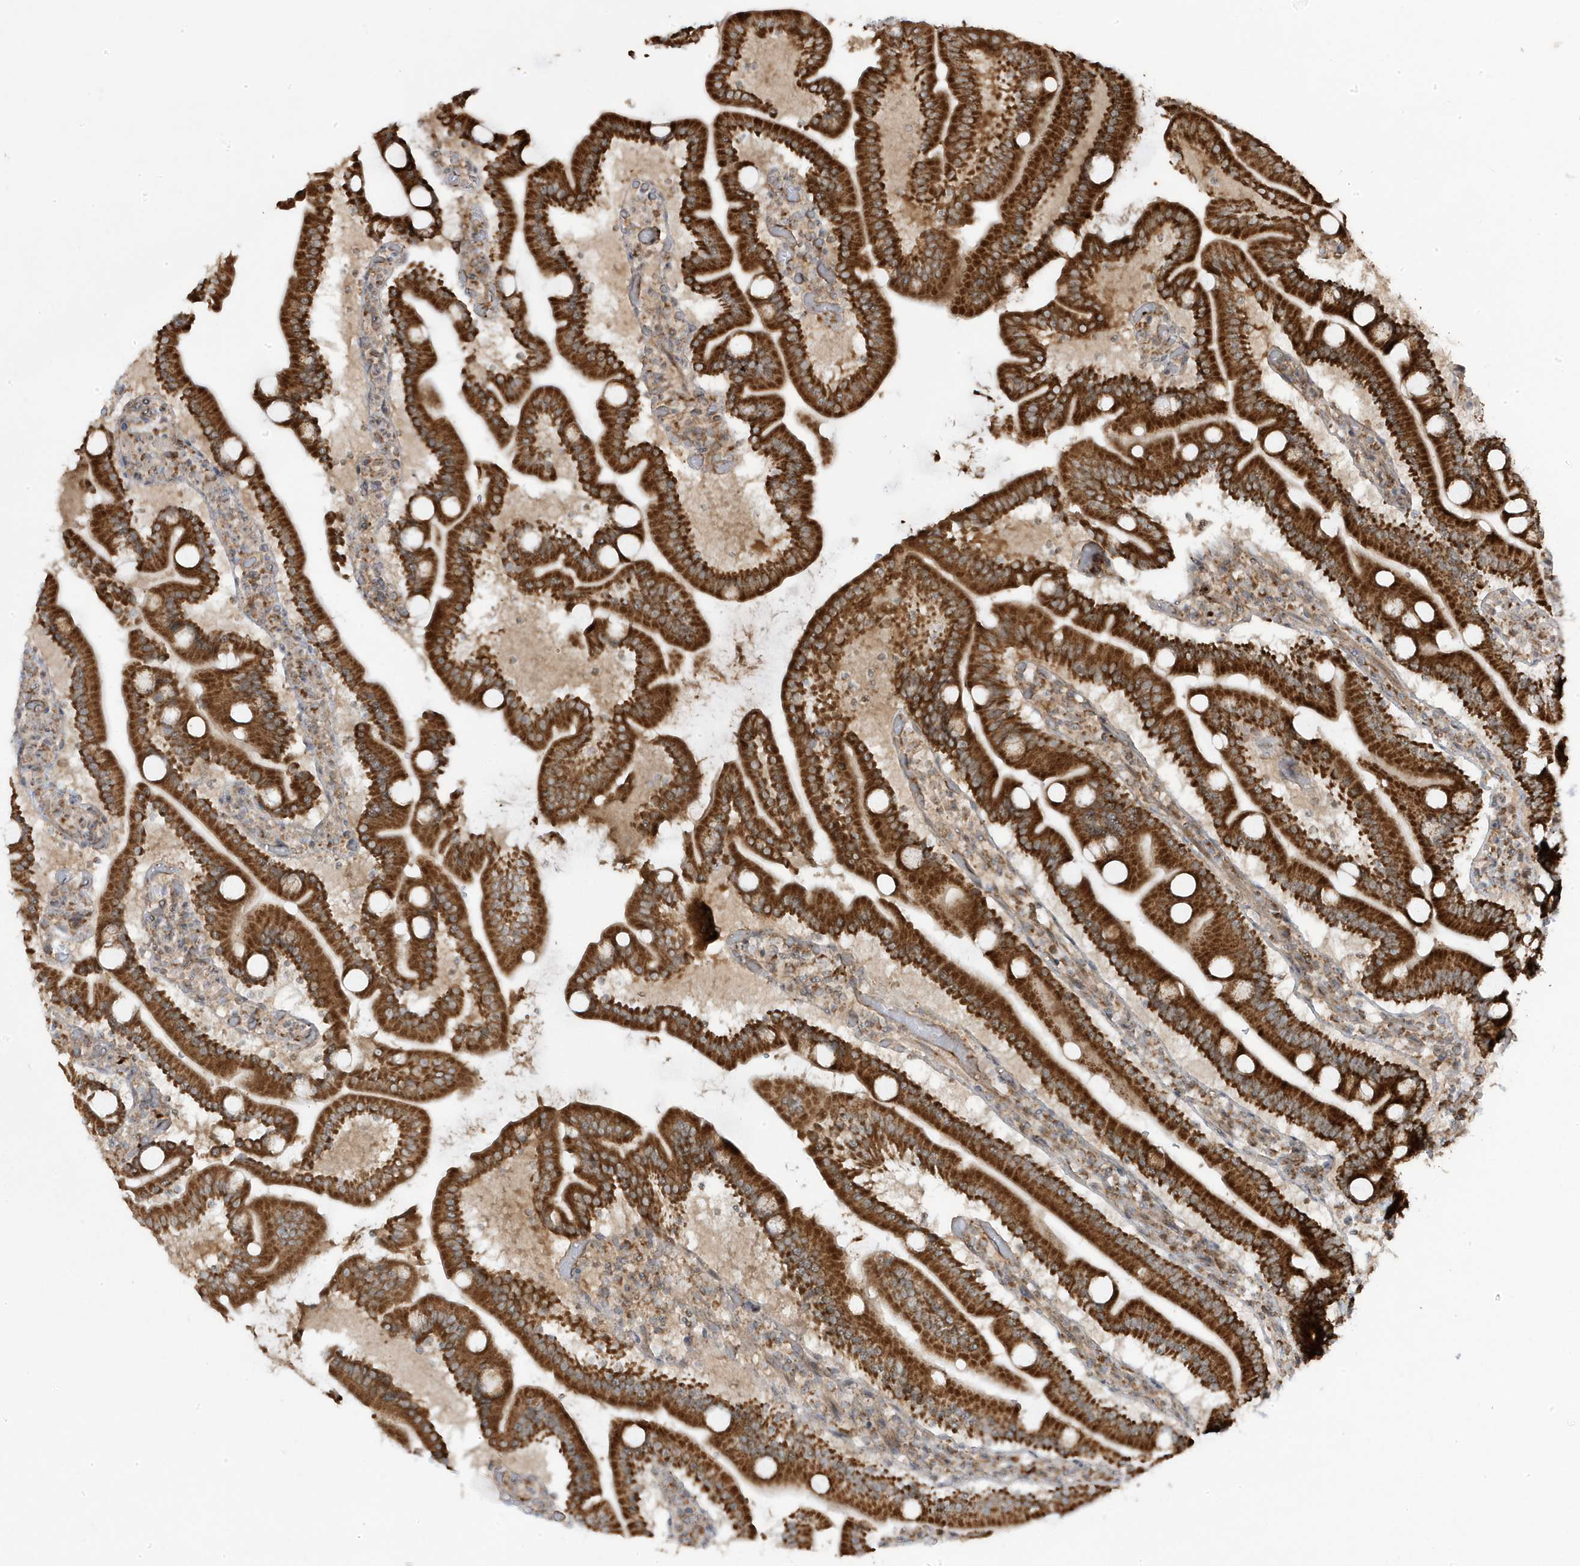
{"staining": {"intensity": "strong", "quantity": ">75%", "location": "cytoplasmic/membranous"}, "tissue": "duodenum", "cell_type": "Glandular cells", "image_type": "normal", "snomed": [{"axis": "morphology", "description": "Normal tissue, NOS"}, {"axis": "topography", "description": "Duodenum"}], "caption": "Immunohistochemistry (IHC) image of unremarkable duodenum: duodenum stained using immunohistochemistry shows high levels of strong protein expression localized specifically in the cytoplasmic/membranous of glandular cells, appearing as a cytoplasmic/membranous brown color.", "gene": "CLUAP1", "patient": {"sex": "male", "age": 55}}